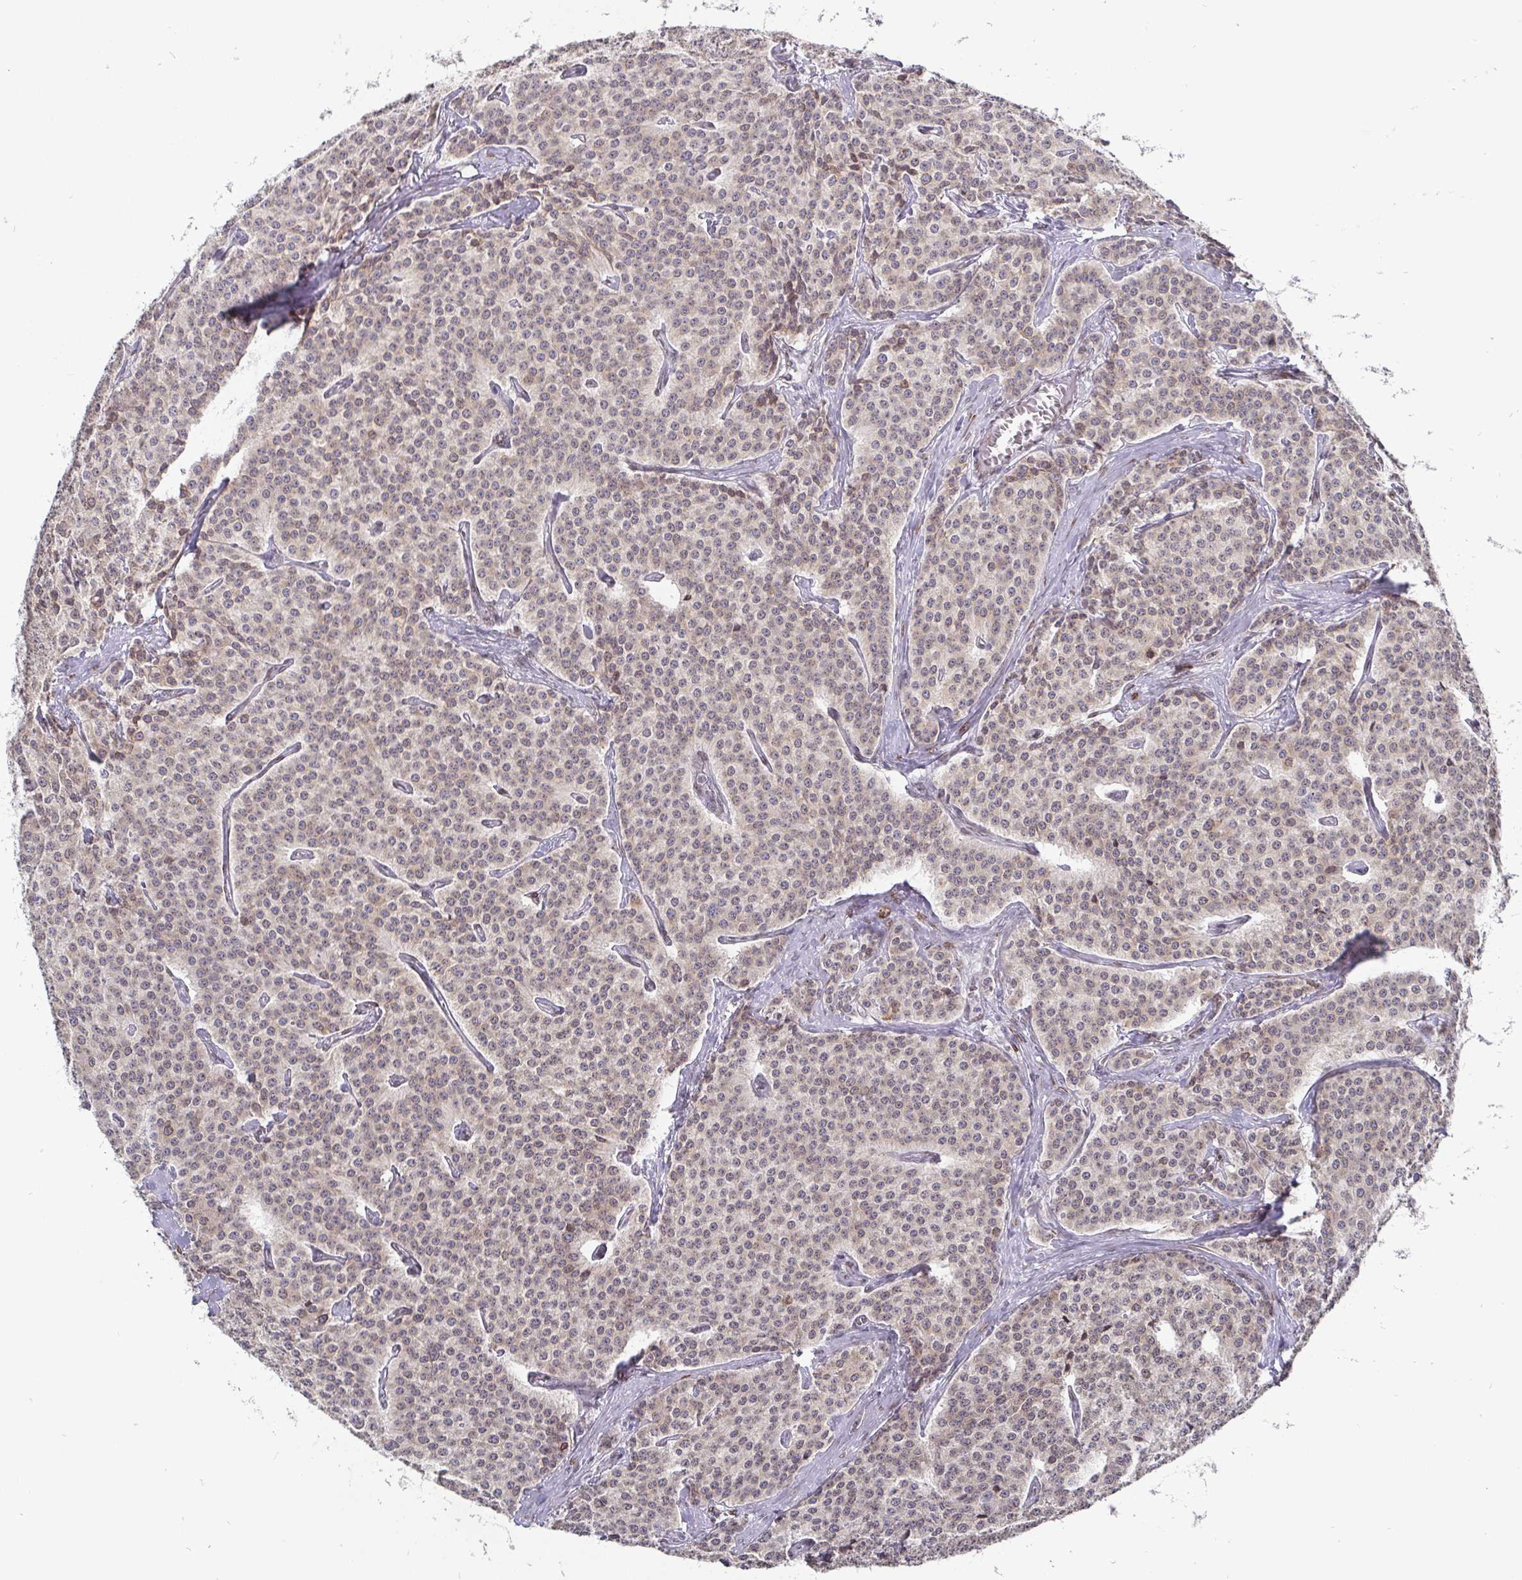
{"staining": {"intensity": "weak", "quantity": ">75%", "location": "cytoplasmic/membranous,nuclear"}, "tissue": "carcinoid", "cell_type": "Tumor cells", "image_type": "cancer", "snomed": [{"axis": "morphology", "description": "Carcinoid, malignant, NOS"}, {"axis": "topography", "description": "Small intestine"}], "caption": "The micrograph demonstrates staining of carcinoid, revealing weak cytoplasmic/membranous and nuclear protein expression (brown color) within tumor cells.", "gene": "EMD", "patient": {"sex": "female", "age": 64}}